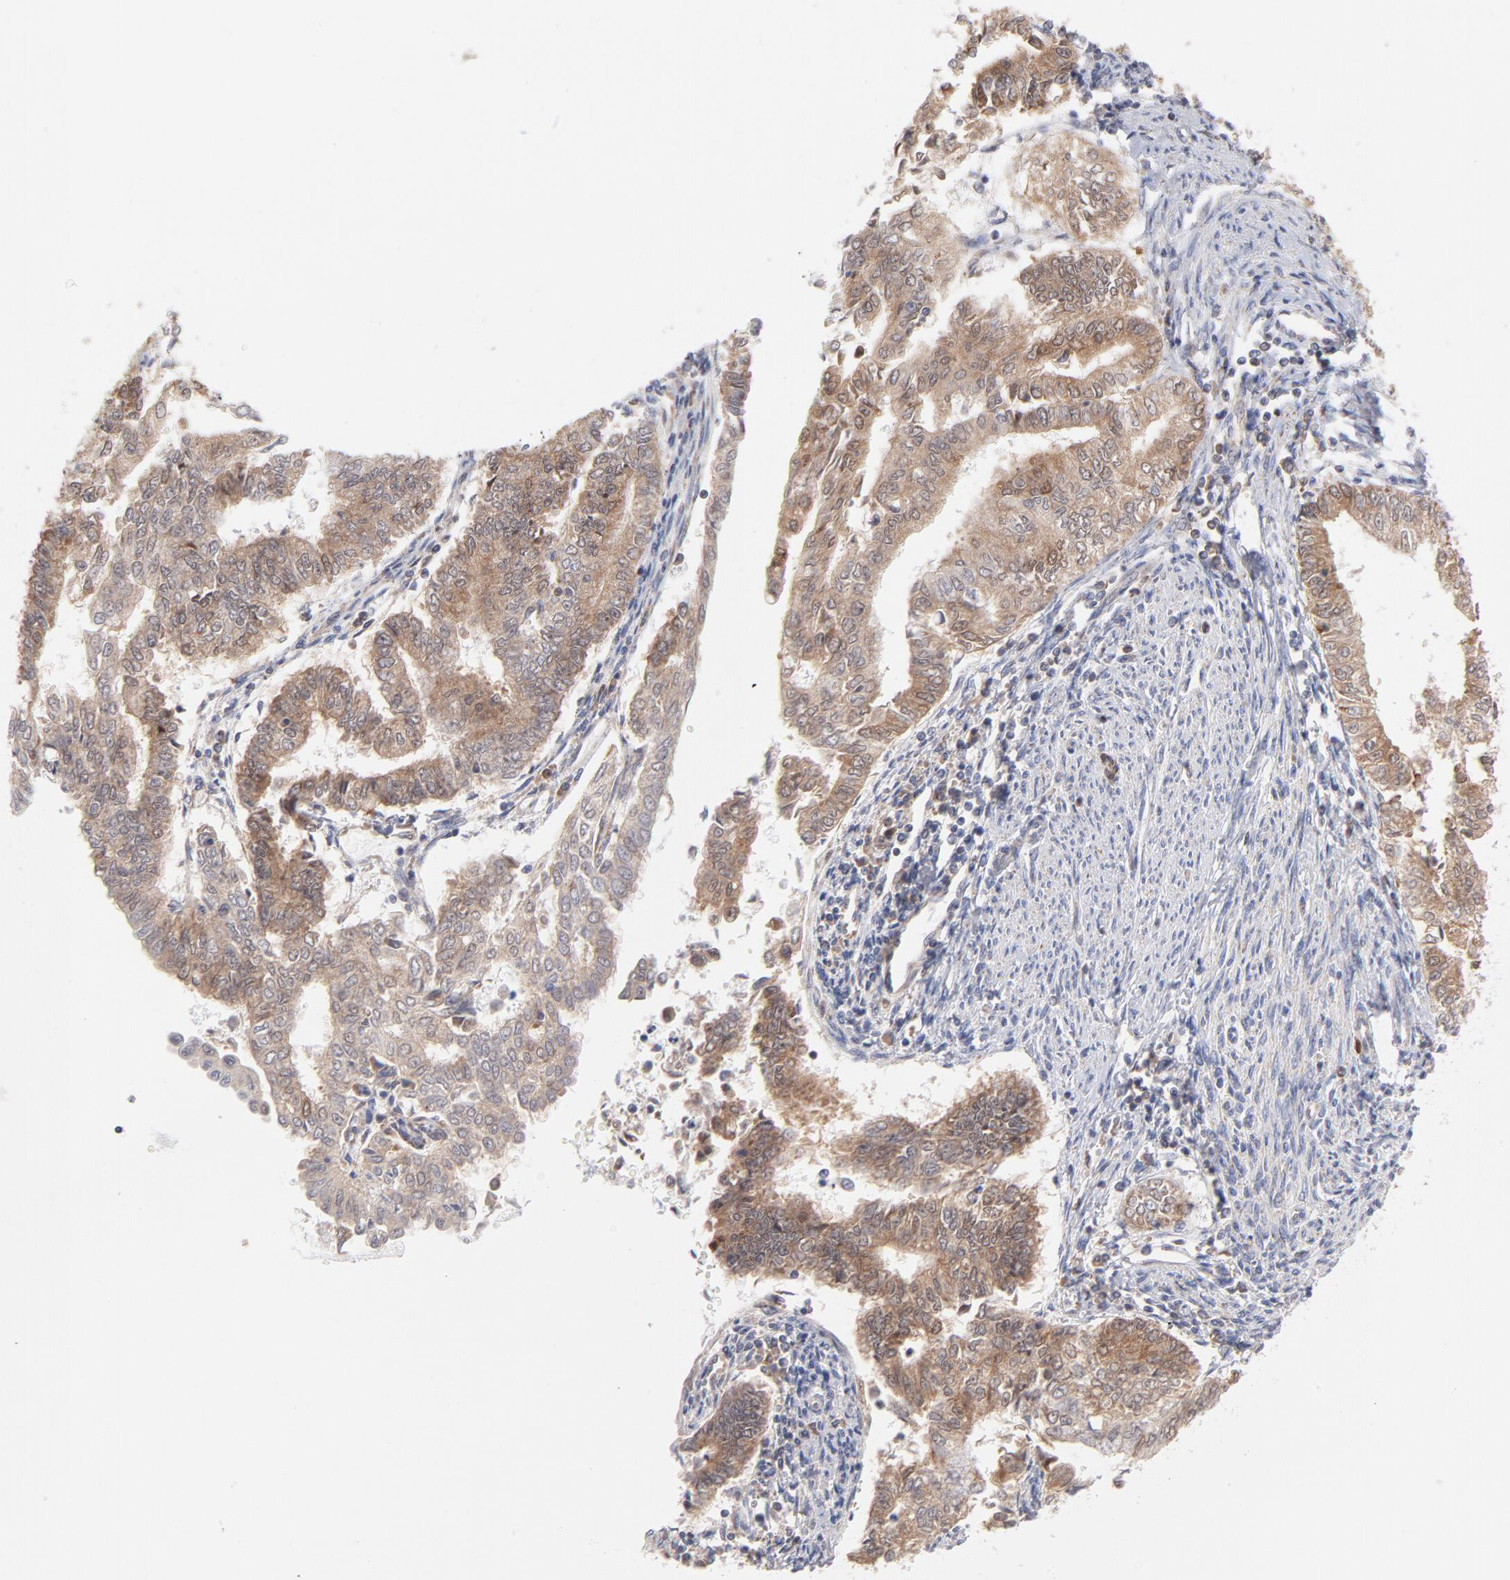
{"staining": {"intensity": "moderate", "quantity": ">75%", "location": "cytoplasmic/membranous"}, "tissue": "endometrial cancer", "cell_type": "Tumor cells", "image_type": "cancer", "snomed": [{"axis": "morphology", "description": "Adenocarcinoma, NOS"}, {"axis": "topography", "description": "Endometrium"}], "caption": "A high-resolution photomicrograph shows IHC staining of adenocarcinoma (endometrial), which demonstrates moderate cytoplasmic/membranous positivity in about >75% of tumor cells.", "gene": "TIMM8A", "patient": {"sex": "female", "age": 66}}